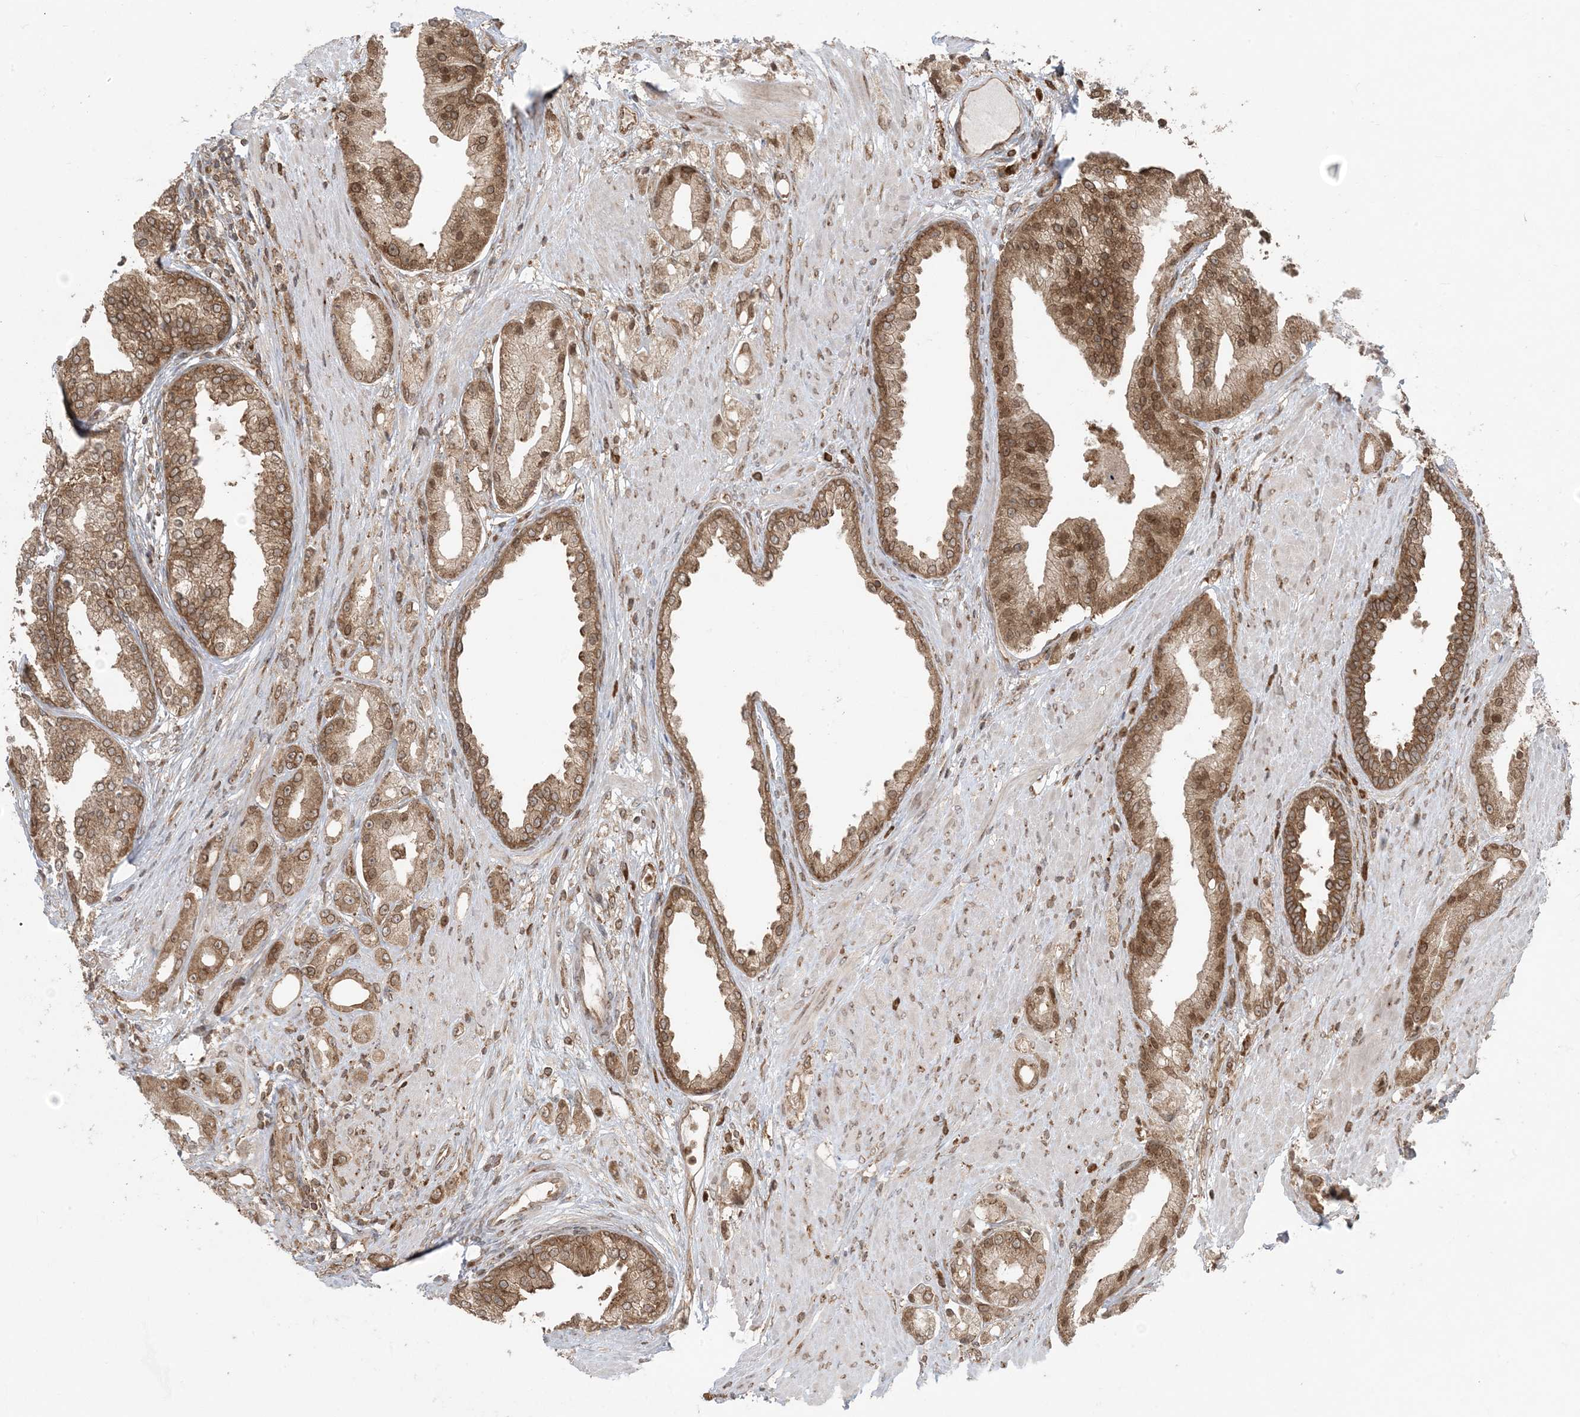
{"staining": {"intensity": "moderate", "quantity": ">75%", "location": "cytoplasmic/membranous,nuclear"}, "tissue": "prostate cancer", "cell_type": "Tumor cells", "image_type": "cancer", "snomed": [{"axis": "morphology", "description": "Adenocarcinoma, Low grade"}, {"axis": "topography", "description": "Prostate"}], "caption": "High-magnification brightfield microscopy of prostate cancer (low-grade adenocarcinoma) stained with DAB (brown) and counterstained with hematoxylin (blue). tumor cells exhibit moderate cytoplasmic/membranous and nuclear staining is identified in approximately>75% of cells.", "gene": "DDX19B", "patient": {"sex": "male", "age": 67}}